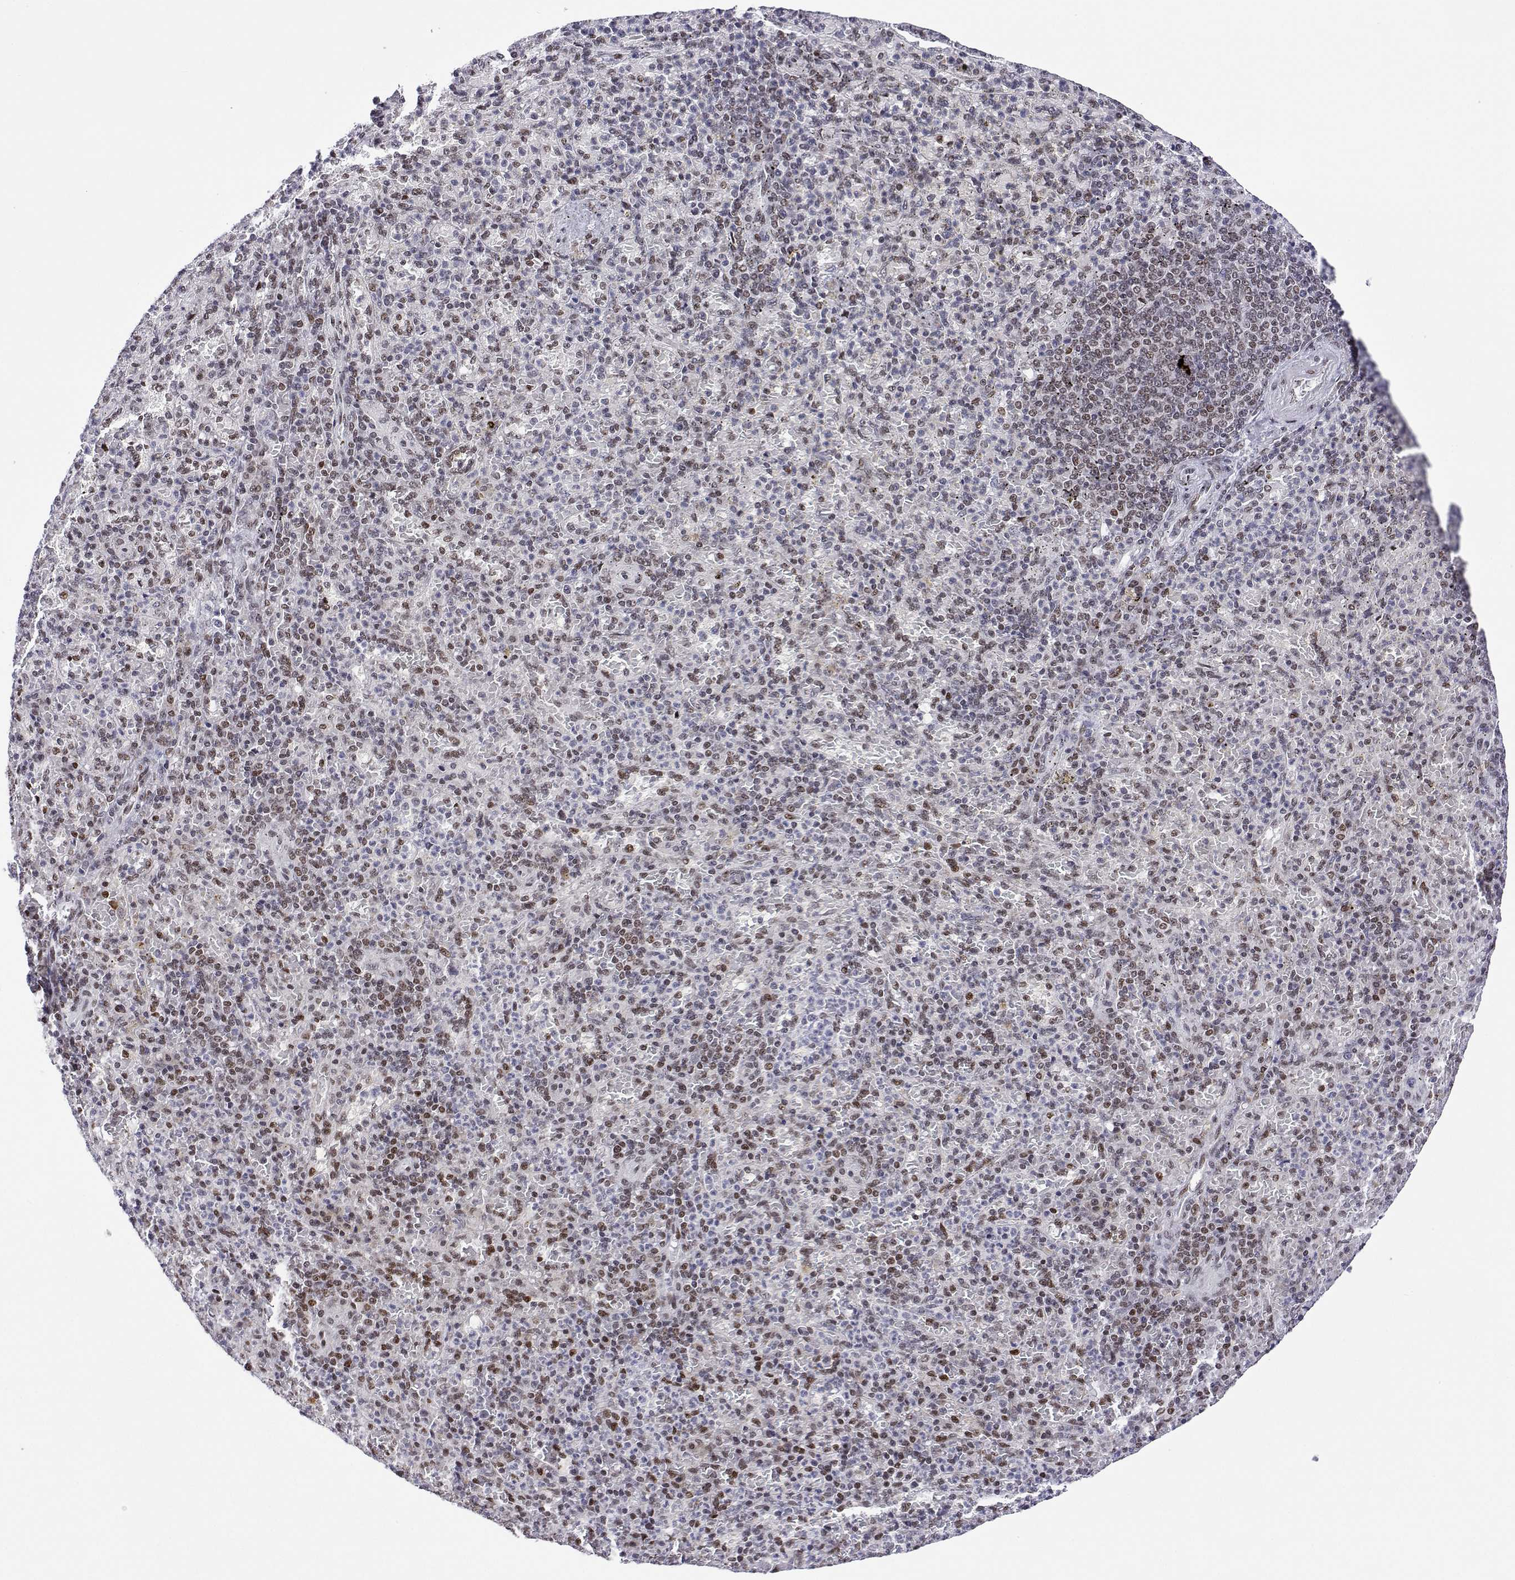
{"staining": {"intensity": "moderate", "quantity": "25%-75%", "location": "nuclear"}, "tissue": "spleen", "cell_type": "Cells in red pulp", "image_type": "normal", "snomed": [{"axis": "morphology", "description": "Normal tissue, NOS"}, {"axis": "topography", "description": "Spleen"}], "caption": "Immunohistochemistry image of benign spleen stained for a protein (brown), which displays medium levels of moderate nuclear positivity in approximately 25%-75% of cells in red pulp.", "gene": "XPC", "patient": {"sex": "female", "age": 74}}